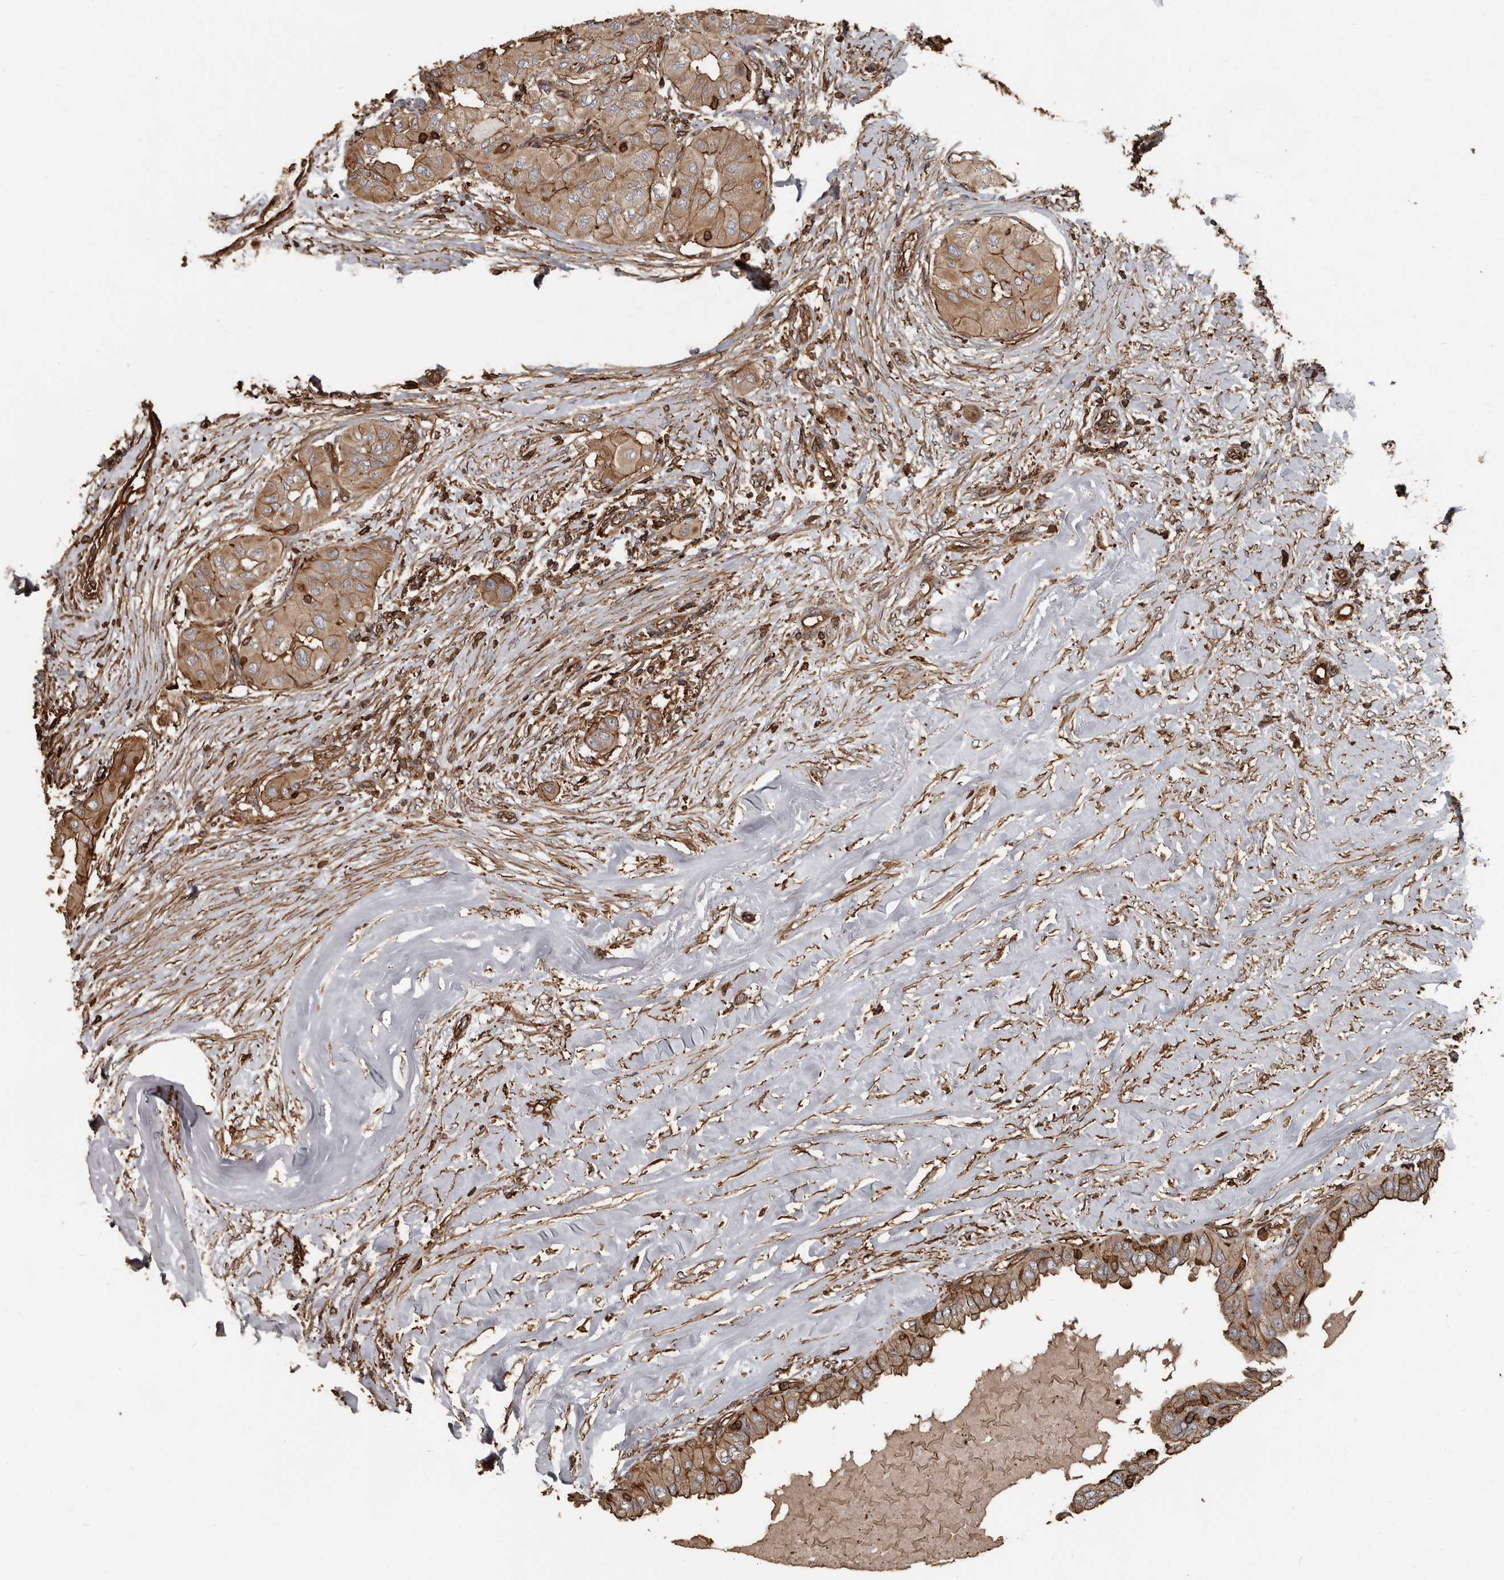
{"staining": {"intensity": "moderate", "quantity": ">75%", "location": "cytoplasmic/membranous"}, "tissue": "thyroid cancer", "cell_type": "Tumor cells", "image_type": "cancer", "snomed": [{"axis": "morphology", "description": "Papillary adenocarcinoma, NOS"}, {"axis": "topography", "description": "Thyroid gland"}], "caption": "IHC micrograph of thyroid cancer (papillary adenocarcinoma) stained for a protein (brown), which shows medium levels of moderate cytoplasmic/membranous staining in about >75% of tumor cells.", "gene": "DENND6B", "patient": {"sex": "female", "age": 59}}